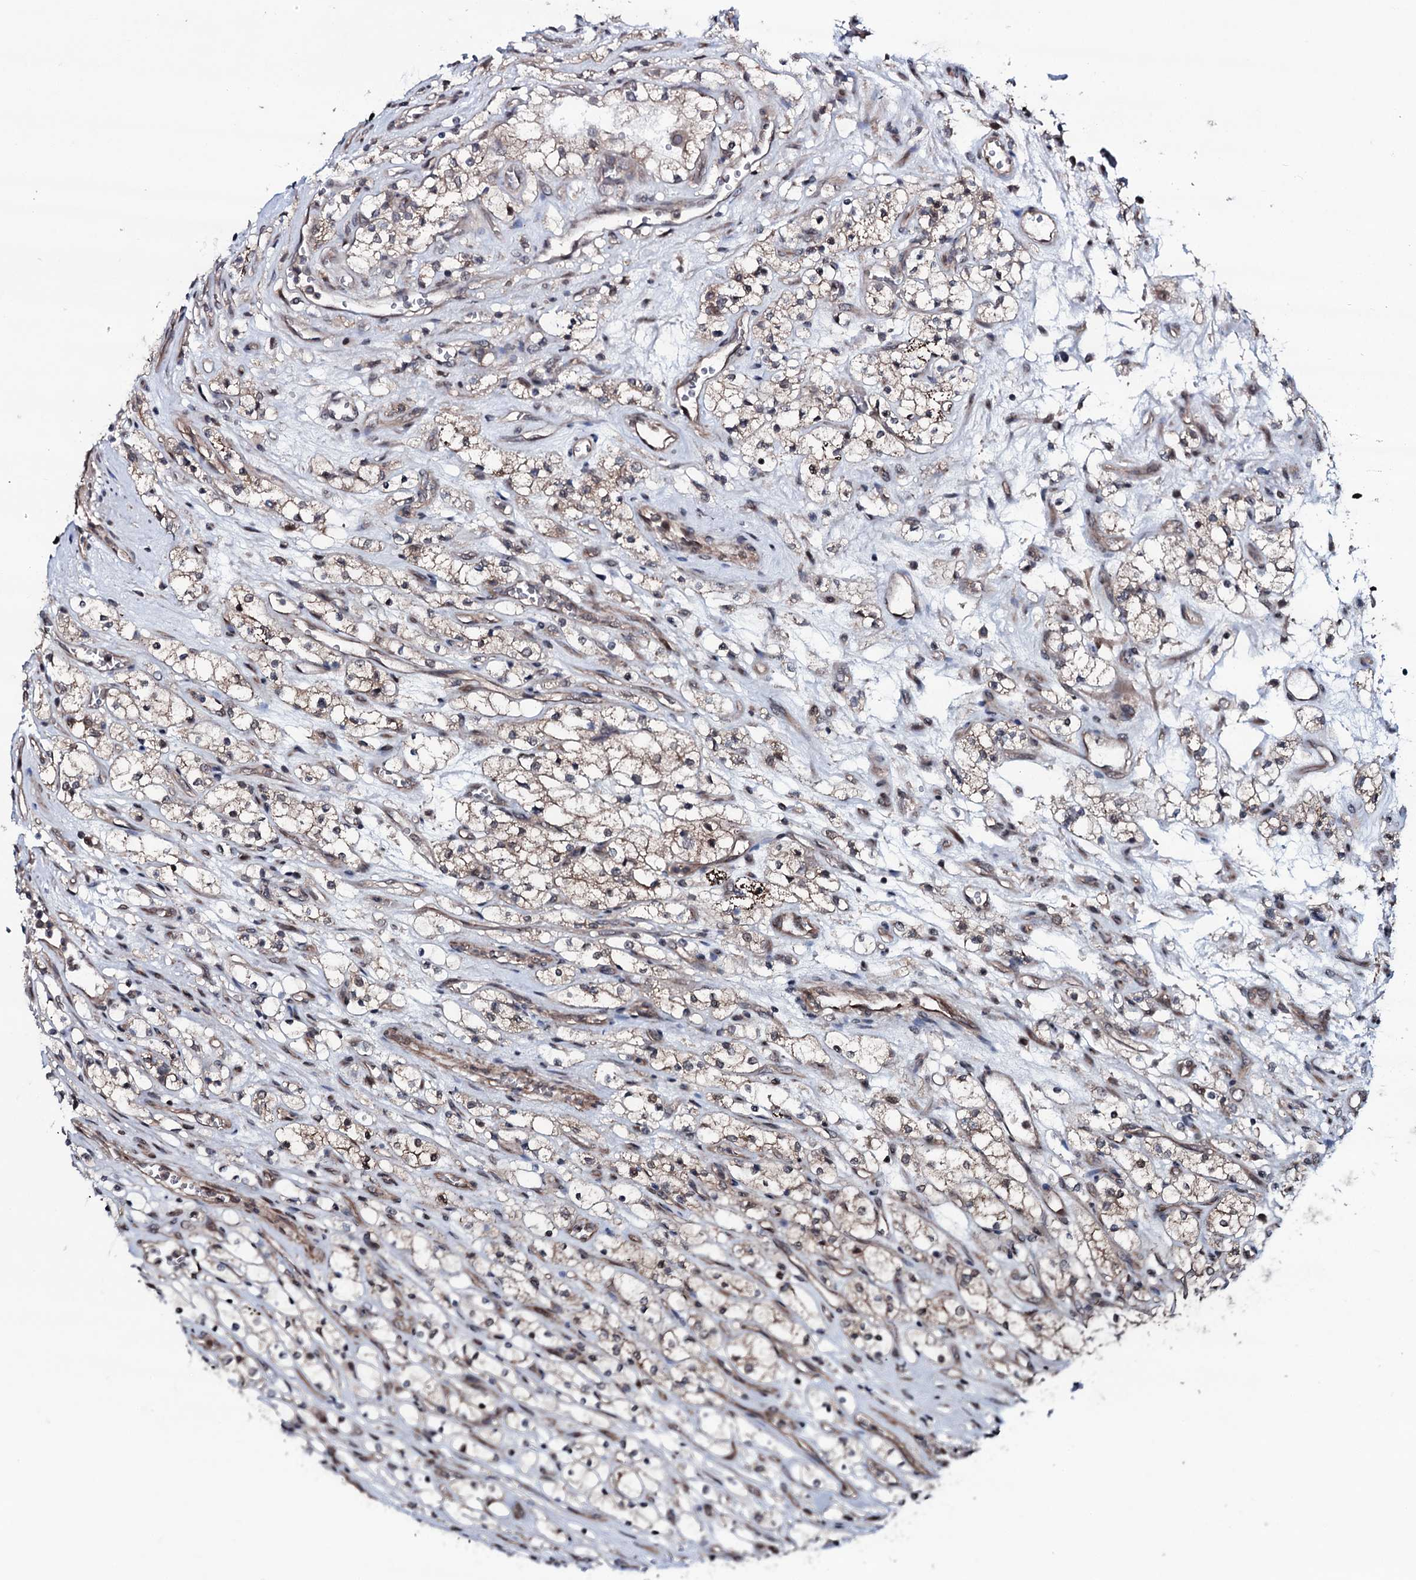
{"staining": {"intensity": "moderate", "quantity": "<25%", "location": "cytoplasmic/membranous"}, "tissue": "renal cancer", "cell_type": "Tumor cells", "image_type": "cancer", "snomed": [{"axis": "morphology", "description": "Adenocarcinoma, NOS"}, {"axis": "topography", "description": "Kidney"}], "caption": "An immunohistochemistry micrograph of tumor tissue is shown. Protein staining in brown shows moderate cytoplasmic/membranous positivity in adenocarcinoma (renal) within tumor cells. (Brightfield microscopy of DAB IHC at high magnification).", "gene": "OGFOD2", "patient": {"sex": "female", "age": 69}}